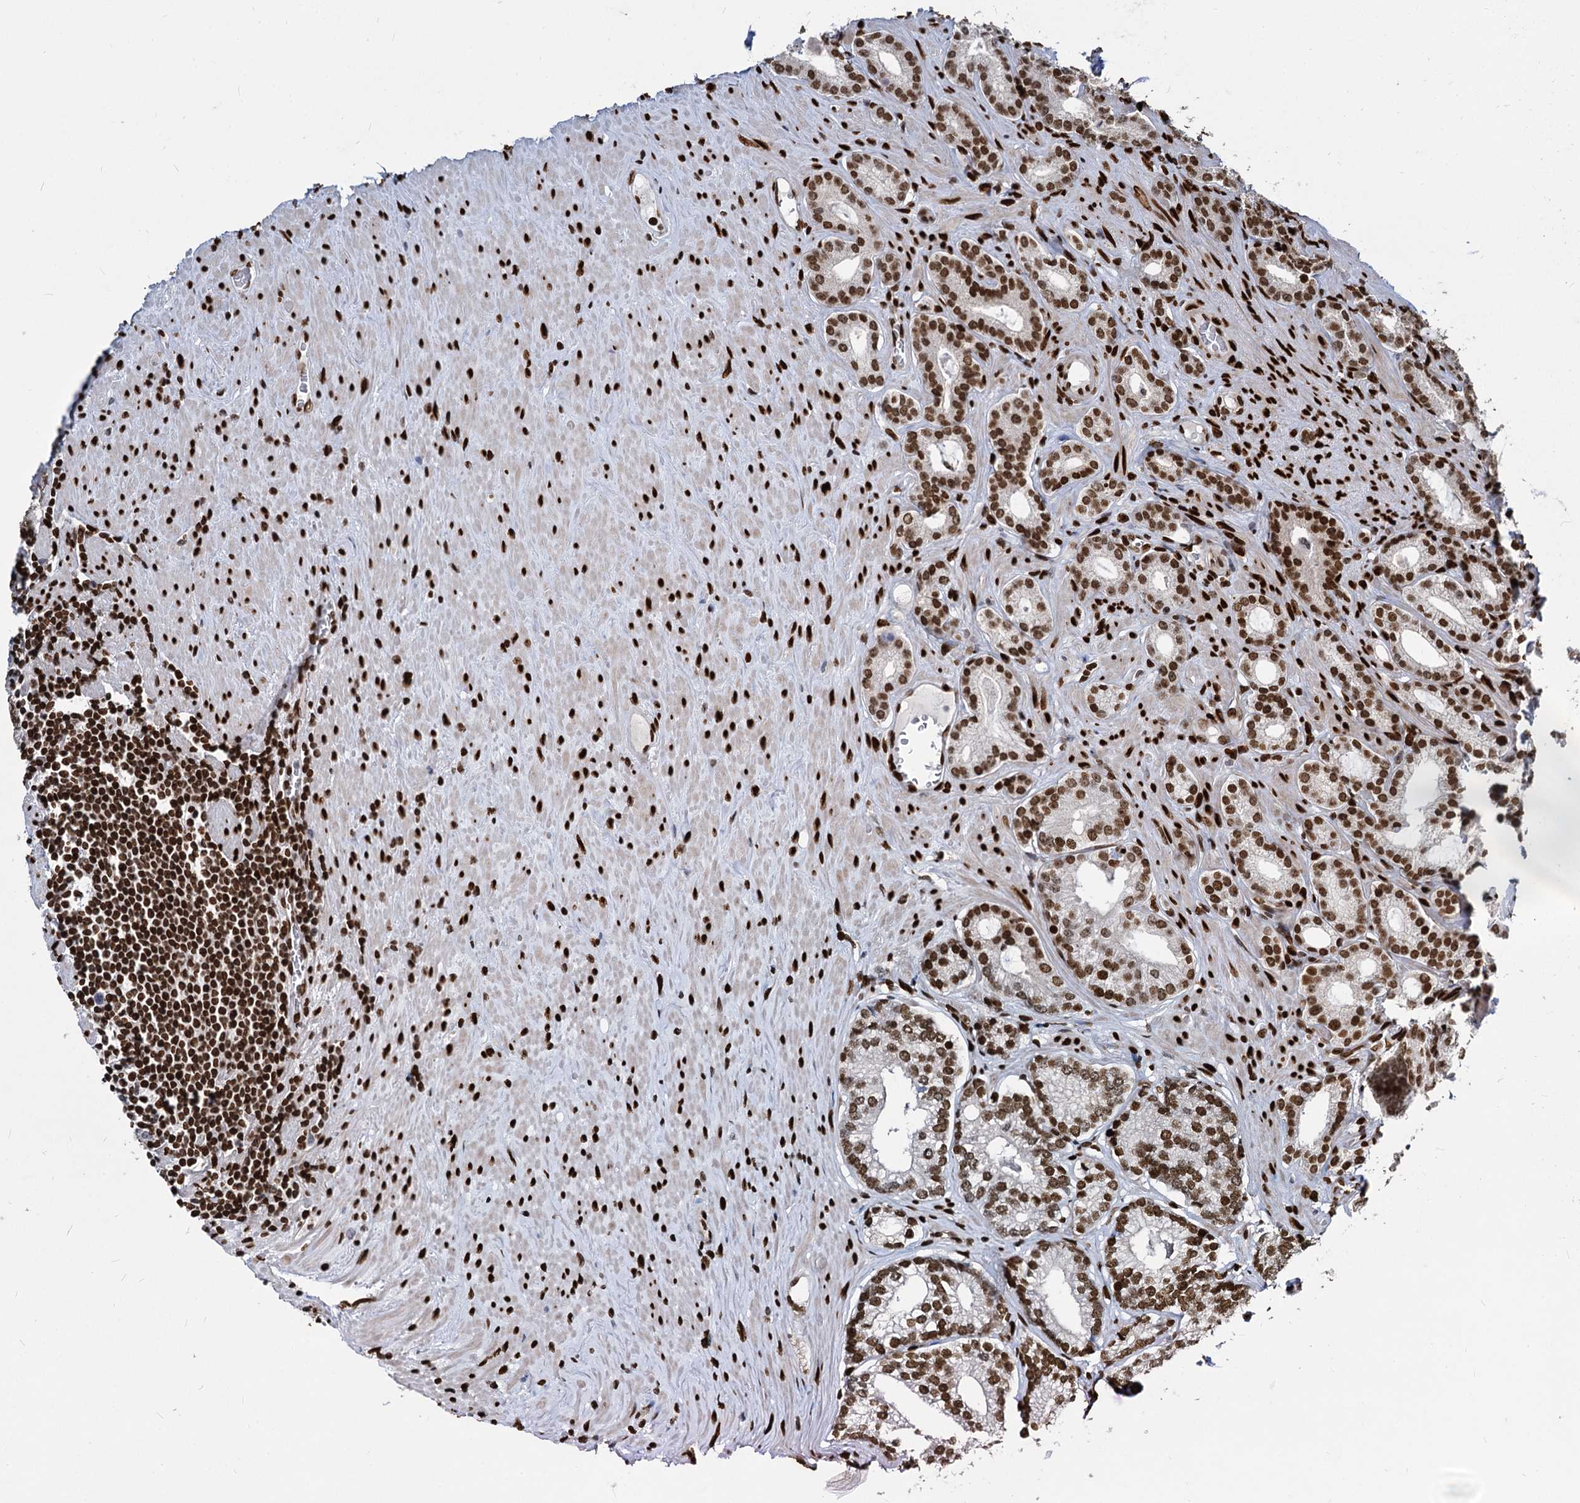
{"staining": {"intensity": "strong", "quantity": ">75%", "location": "nuclear"}, "tissue": "prostate cancer", "cell_type": "Tumor cells", "image_type": "cancer", "snomed": [{"axis": "morphology", "description": "Adenocarcinoma, Low grade"}, {"axis": "topography", "description": "Prostate"}], "caption": "There is high levels of strong nuclear expression in tumor cells of prostate cancer (adenocarcinoma (low-grade)), as demonstrated by immunohistochemical staining (brown color).", "gene": "MECP2", "patient": {"sex": "male", "age": 71}}